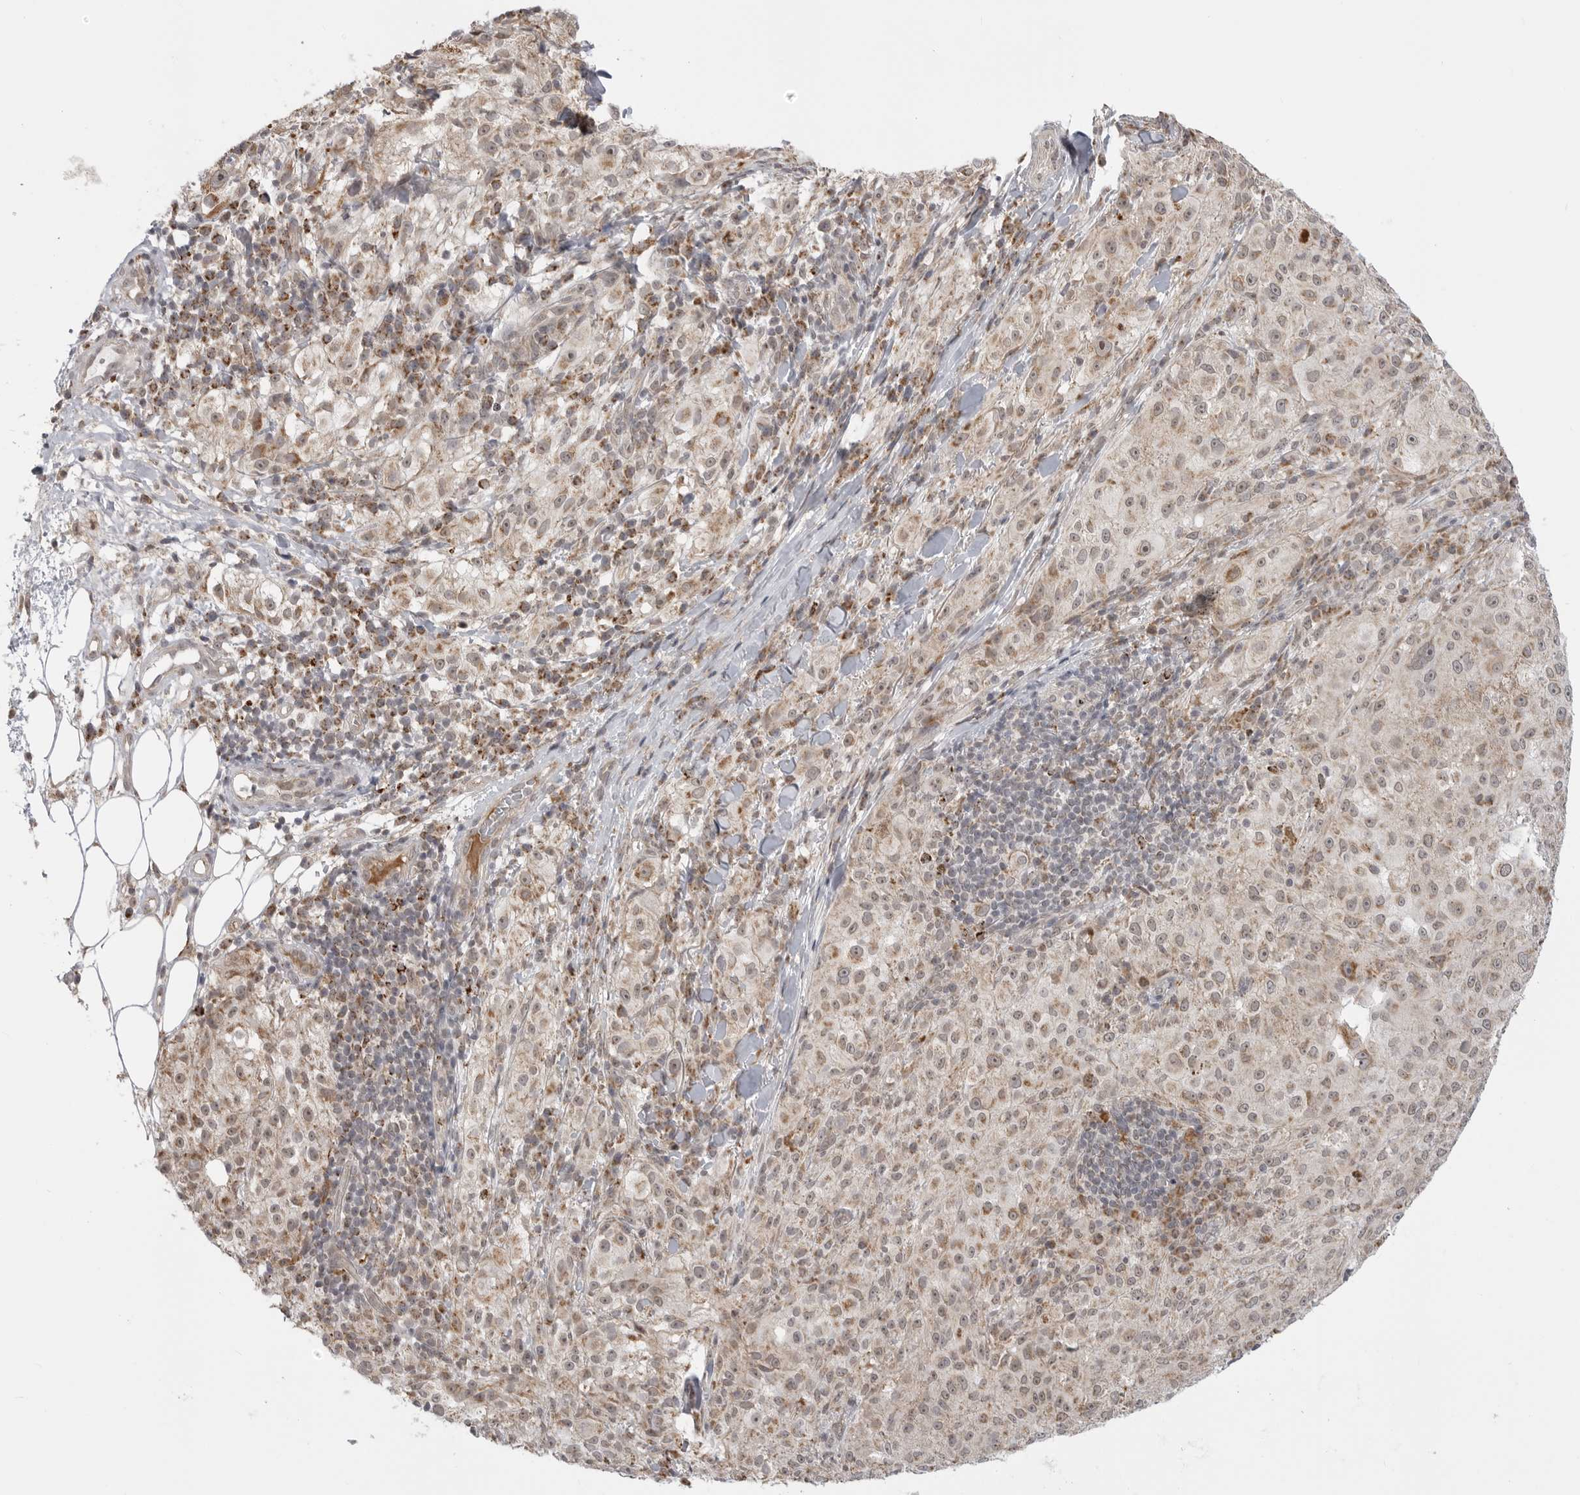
{"staining": {"intensity": "weak", "quantity": "25%-75%", "location": "cytoplasmic/membranous,nuclear"}, "tissue": "melanoma", "cell_type": "Tumor cells", "image_type": "cancer", "snomed": [{"axis": "morphology", "description": "Necrosis, NOS"}, {"axis": "morphology", "description": "Malignant melanoma, NOS"}, {"axis": "topography", "description": "Skin"}], "caption": "Weak cytoplasmic/membranous and nuclear positivity is seen in about 25%-75% of tumor cells in melanoma.", "gene": "KALRN", "patient": {"sex": "female", "age": 87}}